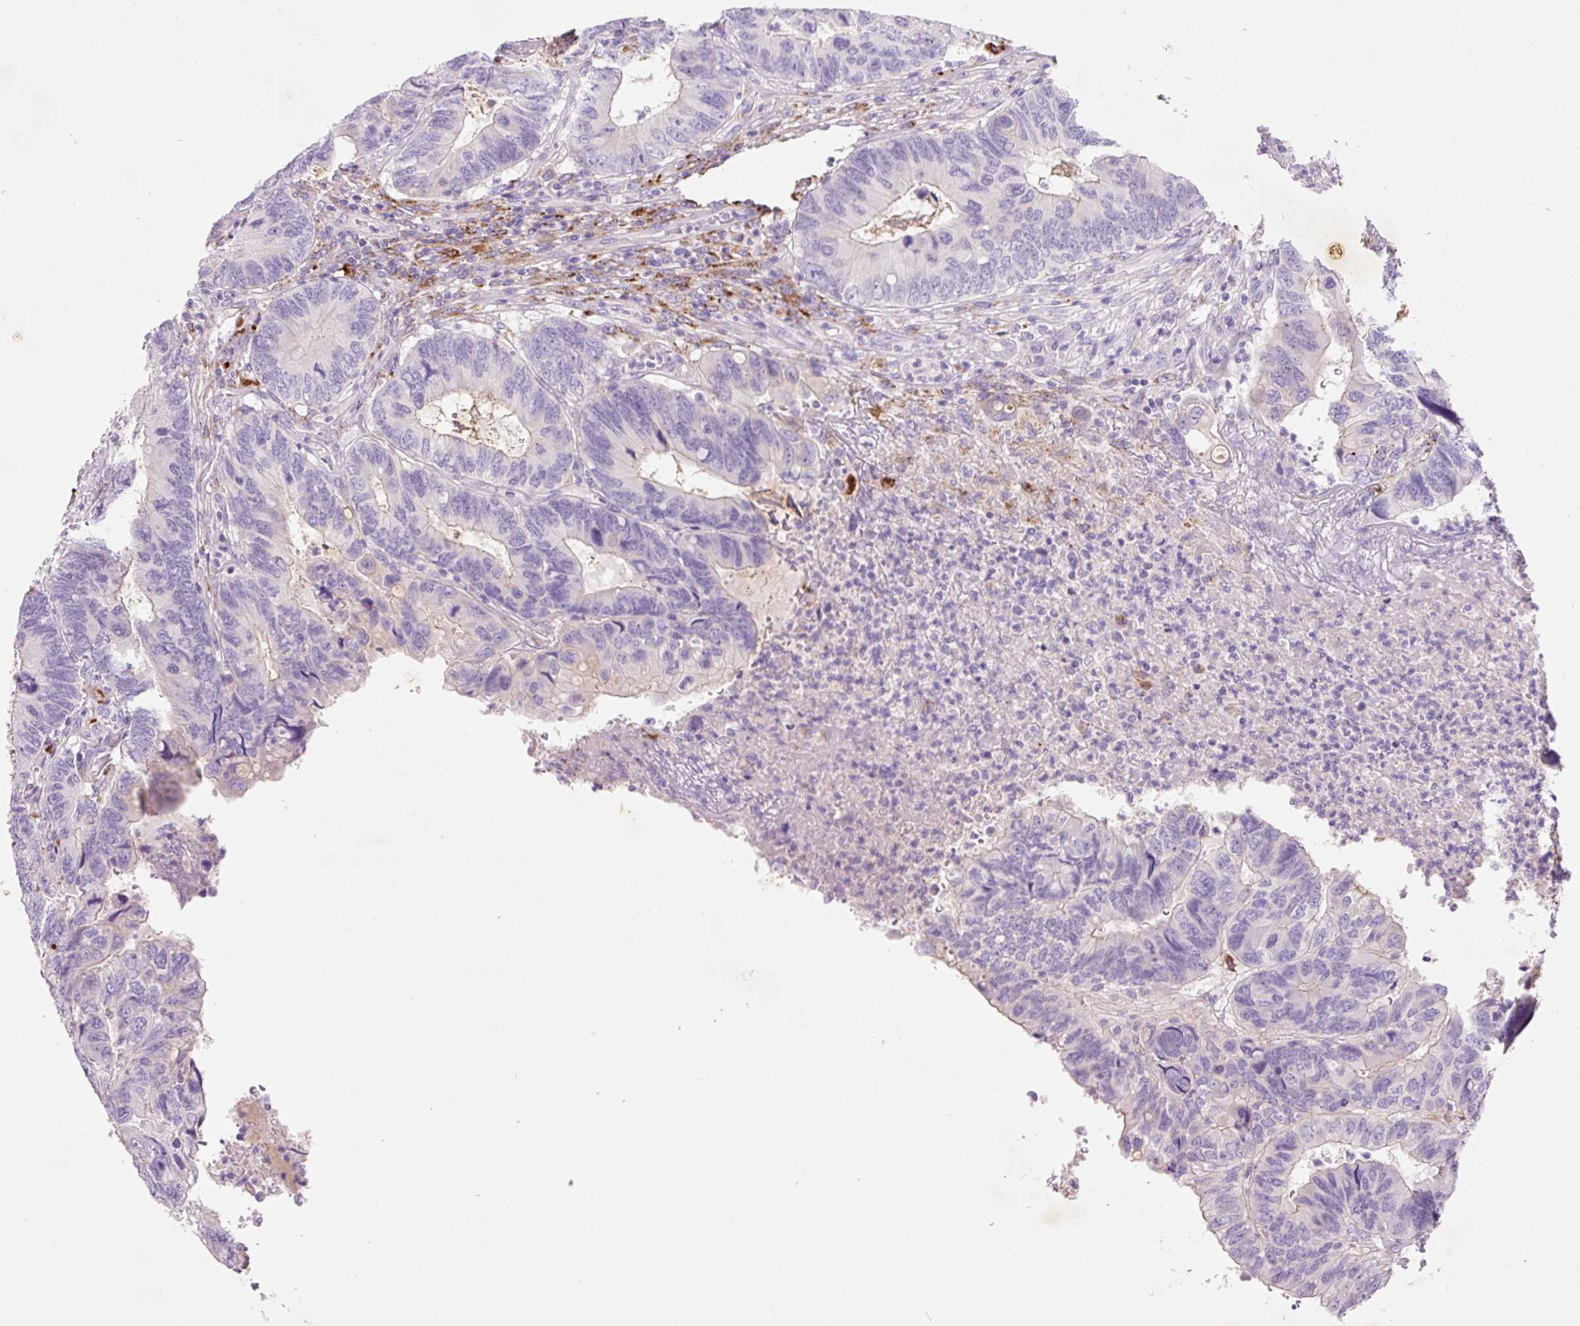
{"staining": {"intensity": "negative", "quantity": "none", "location": "none"}, "tissue": "colorectal cancer", "cell_type": "Tumor cells", "image_type": "cancer", "snomed": [{"axis": "morphology", "description": "Adenocarcinoma, NOS"}, {"axis": "topography", "description": "Colon"}], "caption": "Adenocarcinoma (colorectal) stained for a protein using IHC exhibits no positivity tumor cells.", "gene": "HEXA", "patient": {"sex": "female", "age": 67}}